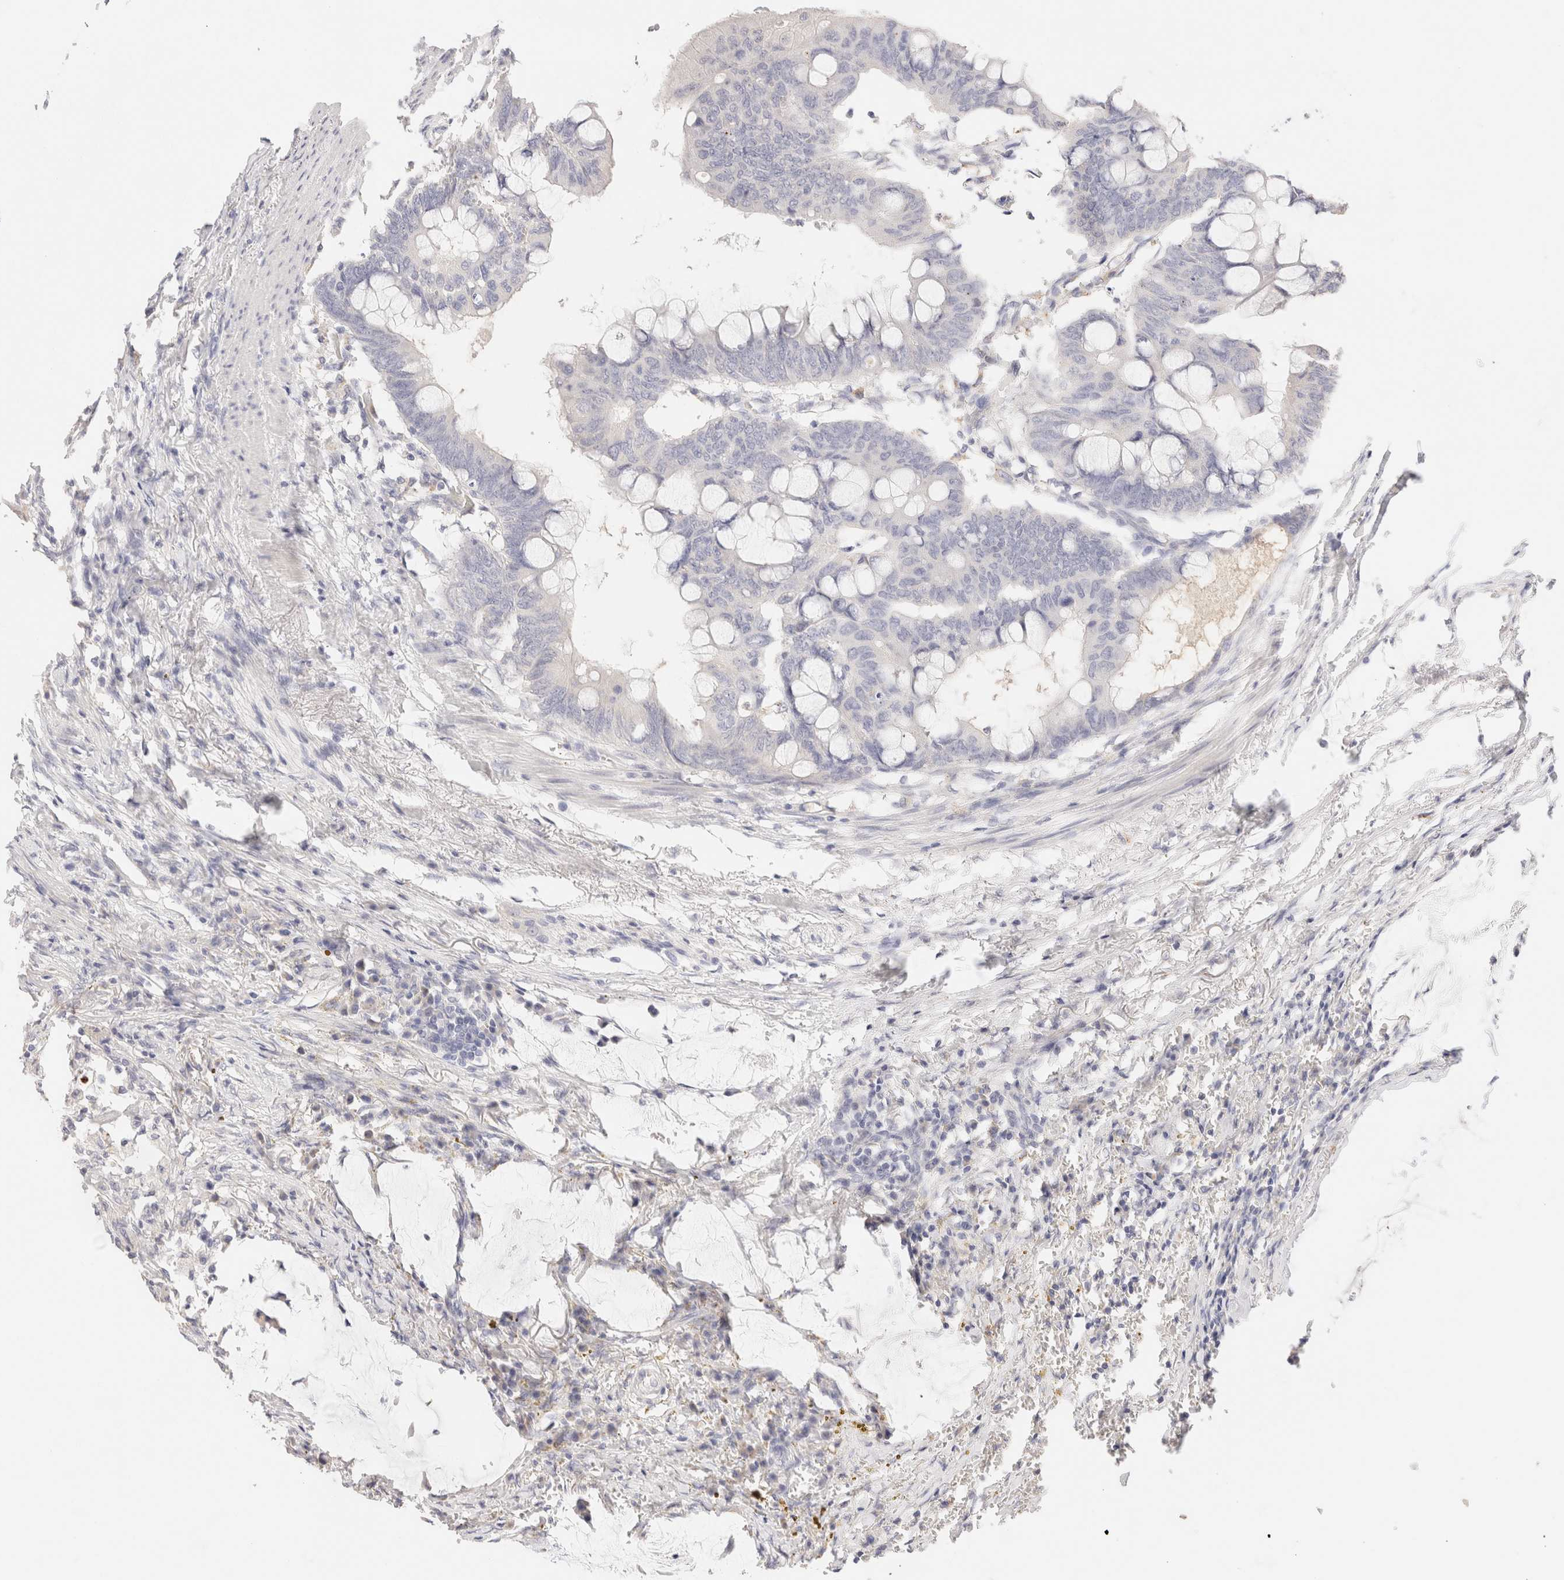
{"staining": {"intensity": "negative", "quantity": "none", "location": "none"}, "tissue": "colorectal cancer", "cell_type": "Tumor cells", "image_type": "cancer", "snomed": [{"axis": "morphology", "description": "Normal tissue, NOS"}, {"axis": "morphology", "description": "Adenocarcinoma, NOS"}, {"axis": "topography", "description": "Rectum"}, {"axis": "topography", "description": "Peripheral nerve tissue"}], "caption": "Colorectal cancer was stained to show a protein in brown. There is no significant staining in tumor cells.", "gene": "SCGB2A2", "patient": {"sex": "male", "age": 92}}